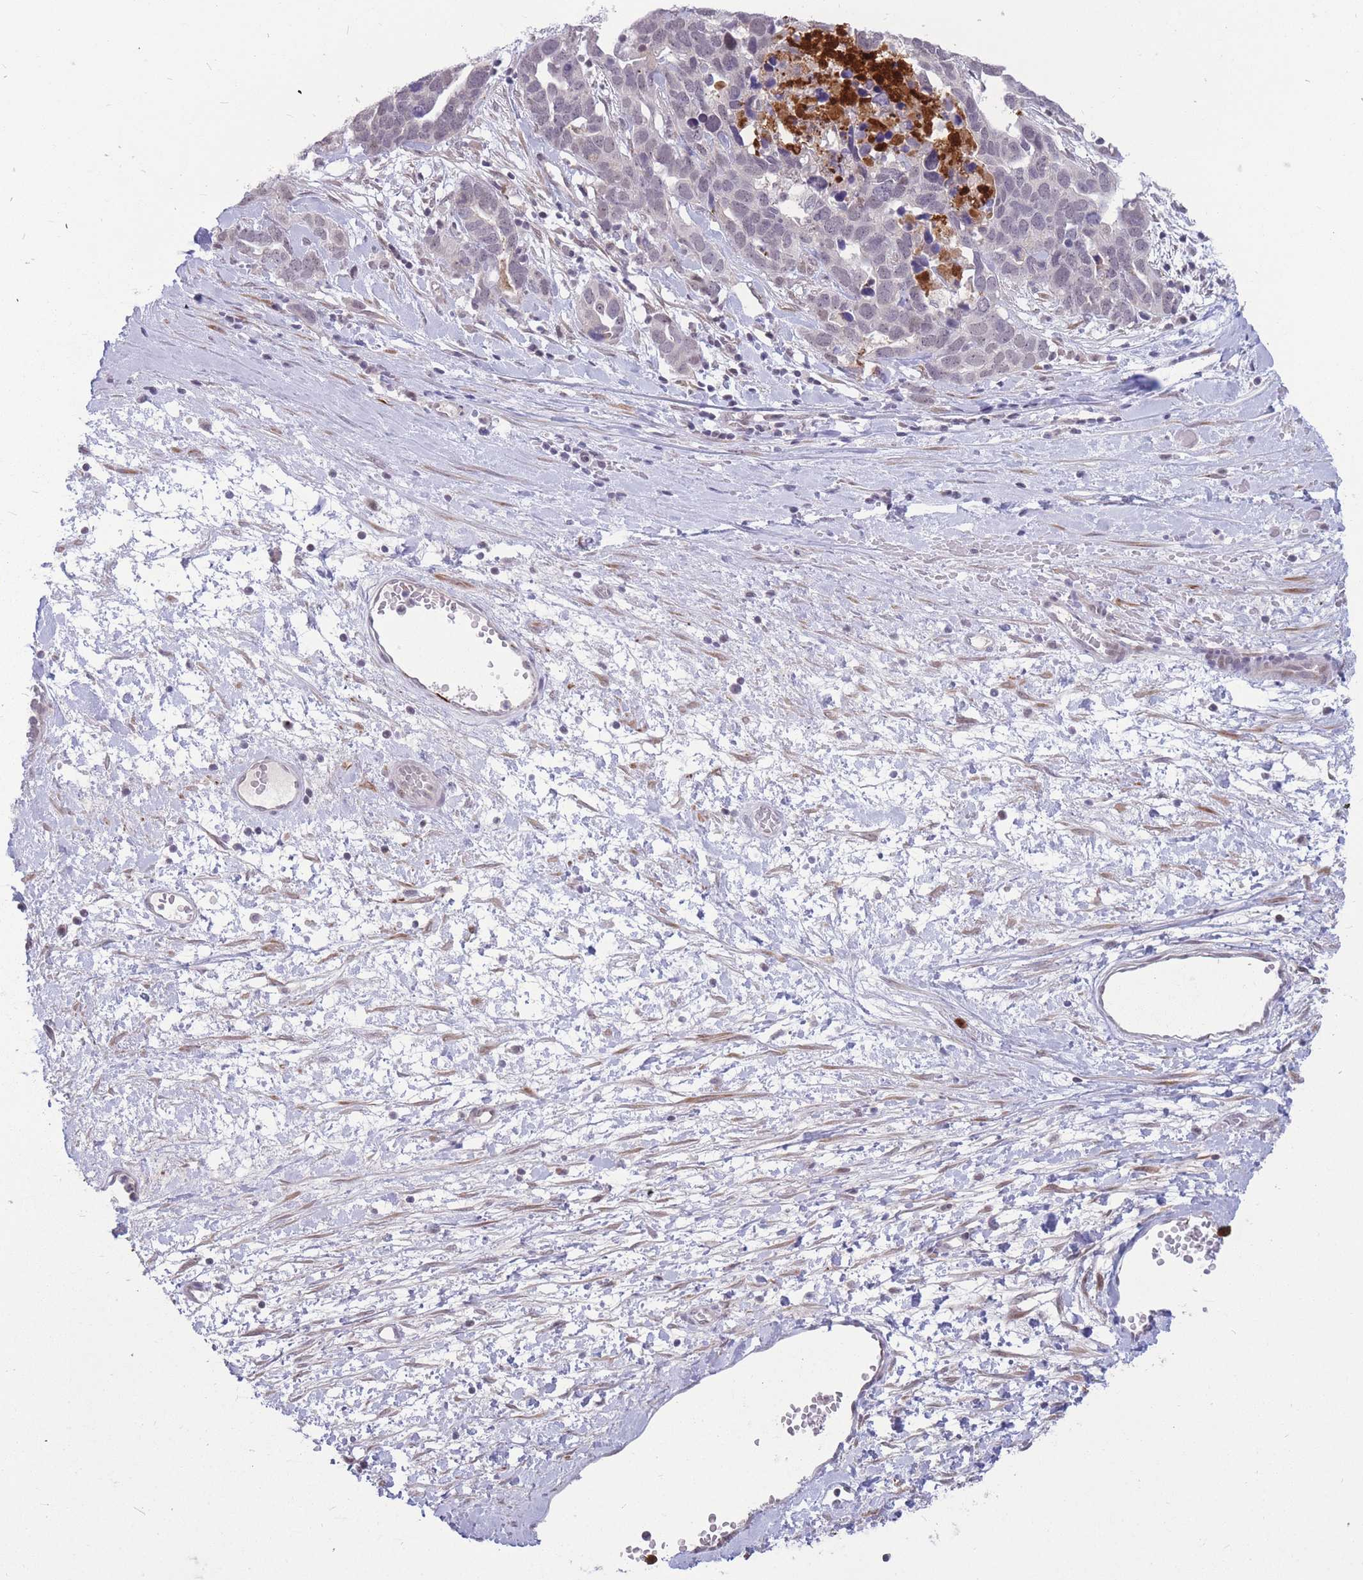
{"staining": {"intensity": "negative", "quantity": "none", "location": "none"}, "tissue": "ovarian cancer", "cell_type": "Tumor cells", "image_type": "cancer", "snomed": [{"axis": "morphology", "description": "Cystadenocarcinoma, serous, NOS"}, {"axis": "topography", "description": "Ovary"}], "caption": "There is no significant positivity in tumor cells of ovarian cancer (serous cystadenocarcinoma). The staining was performed using DAB to visualize the protein expression in brown, while the nuclei were stained in blue with hematoxylin (Magnification: 20x).", "gene": "ADD2", "patient": {"sex": "female", "age": 54}}